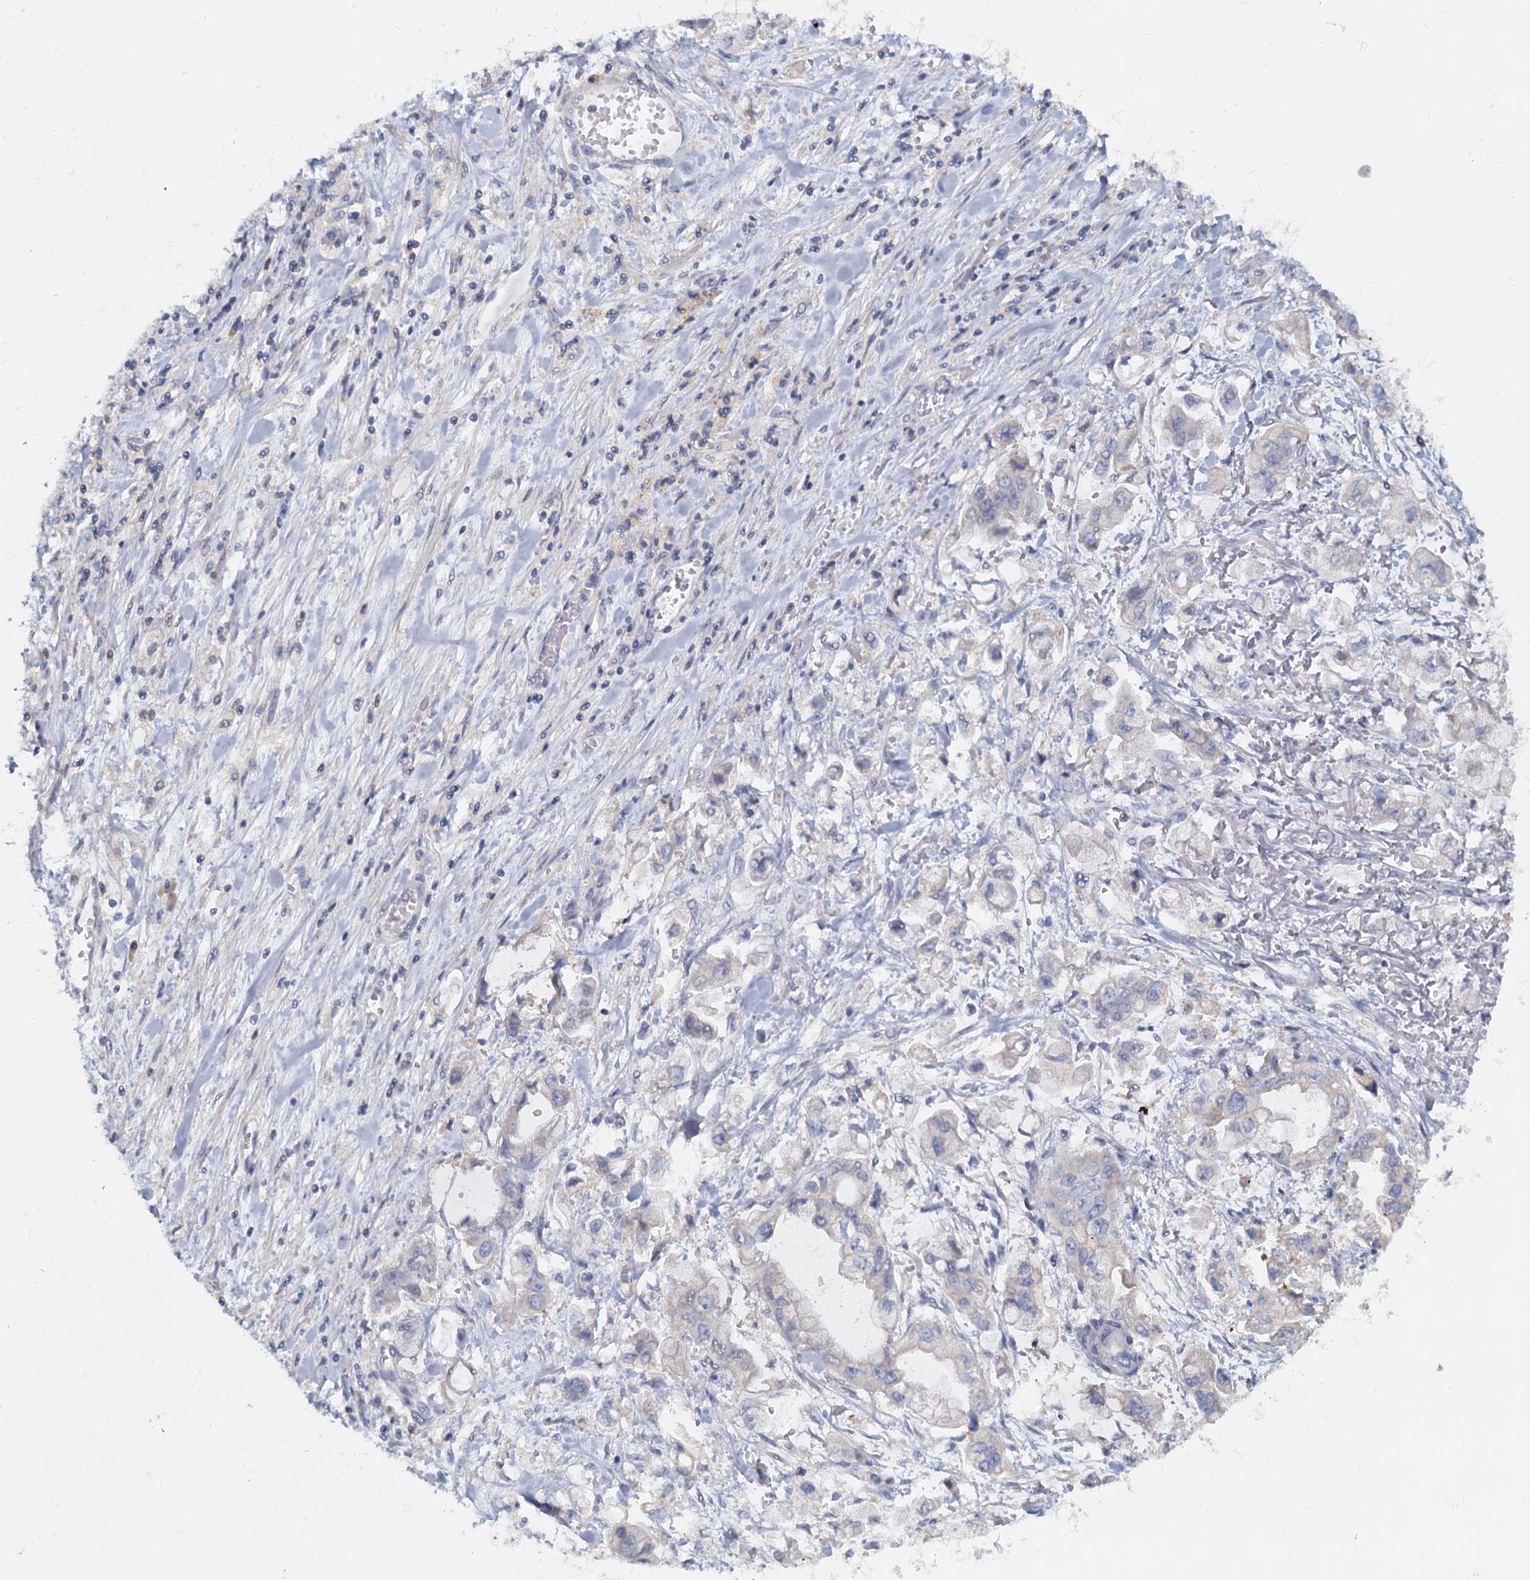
{"staining": {"intensity": "negative", "quantity": "none", "location": "none"}, "tissue": "stomach cancer", "cell_type": "Tumor cells", "image_type": "cancer", "snomed": [{"axis": "morphology", "description": "Adenocarcinoma, NOS"}, {"axis": "topography", "description": "Stomach"}], "caption": "Human adenocarcinoma (stomach) stained for a protein using immunohistochemistry reveals no positivity in tumor cells.", "gene": "ACSM3", "patient": {"sex": "male", "age": 62}}